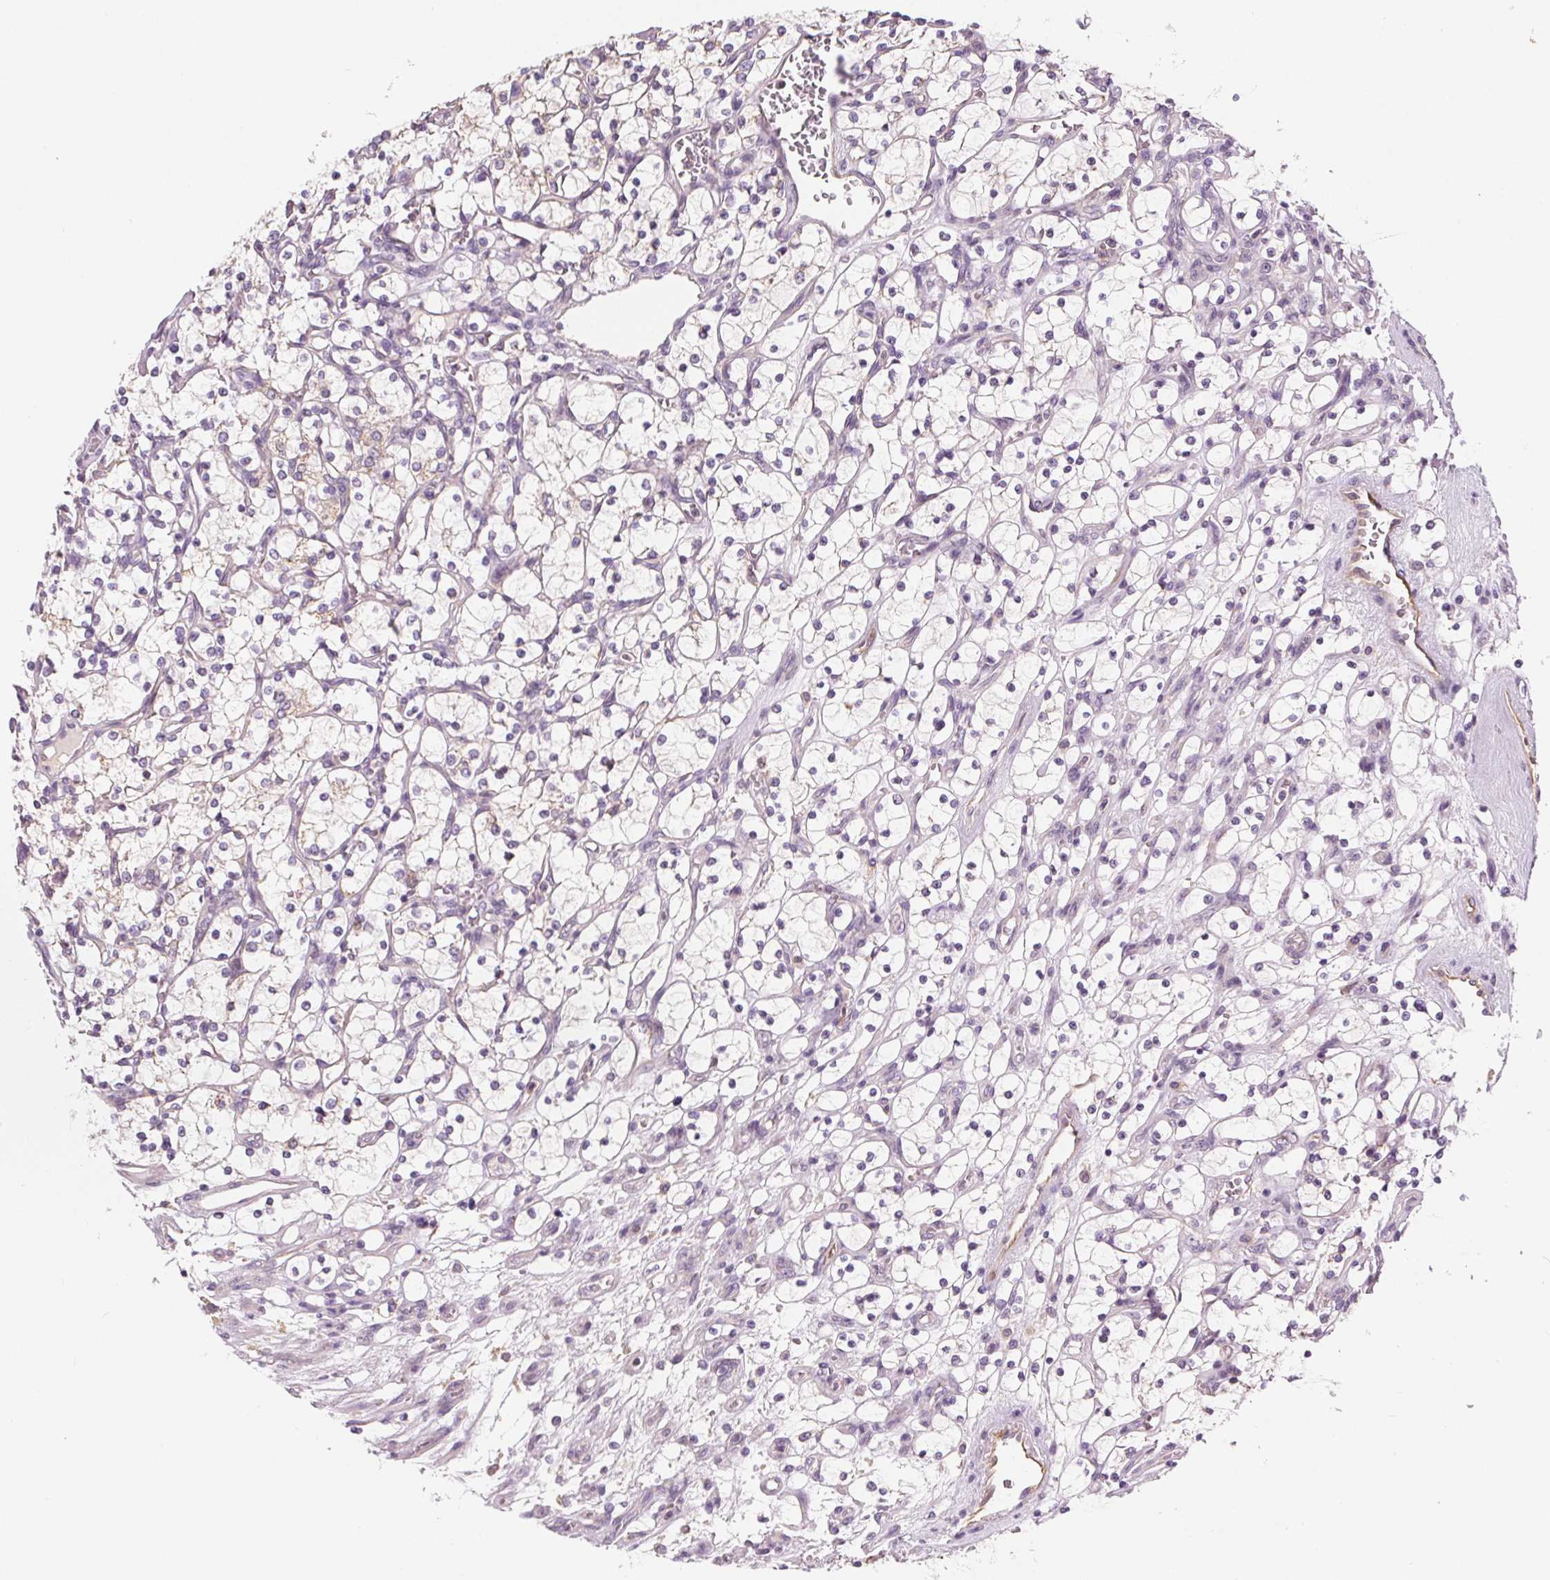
{"staining": {"intensity": "negative", "quantity": "none", "location": "none"}, "tissue": "renal cancer", "cell_type": "Tumor cells", "image_type": "cancer", "snomed": [{"axis": "morphology", "description": "Adenocarcinoma, NOS"}, {"axis": "topography", "description": "Kidney"}], "caption": "An image of human adenocarcinoma (renal) is negative for staining in tumor cells.", "gene": "RAB20", "patient": {"sex": "female", "age": 69}}